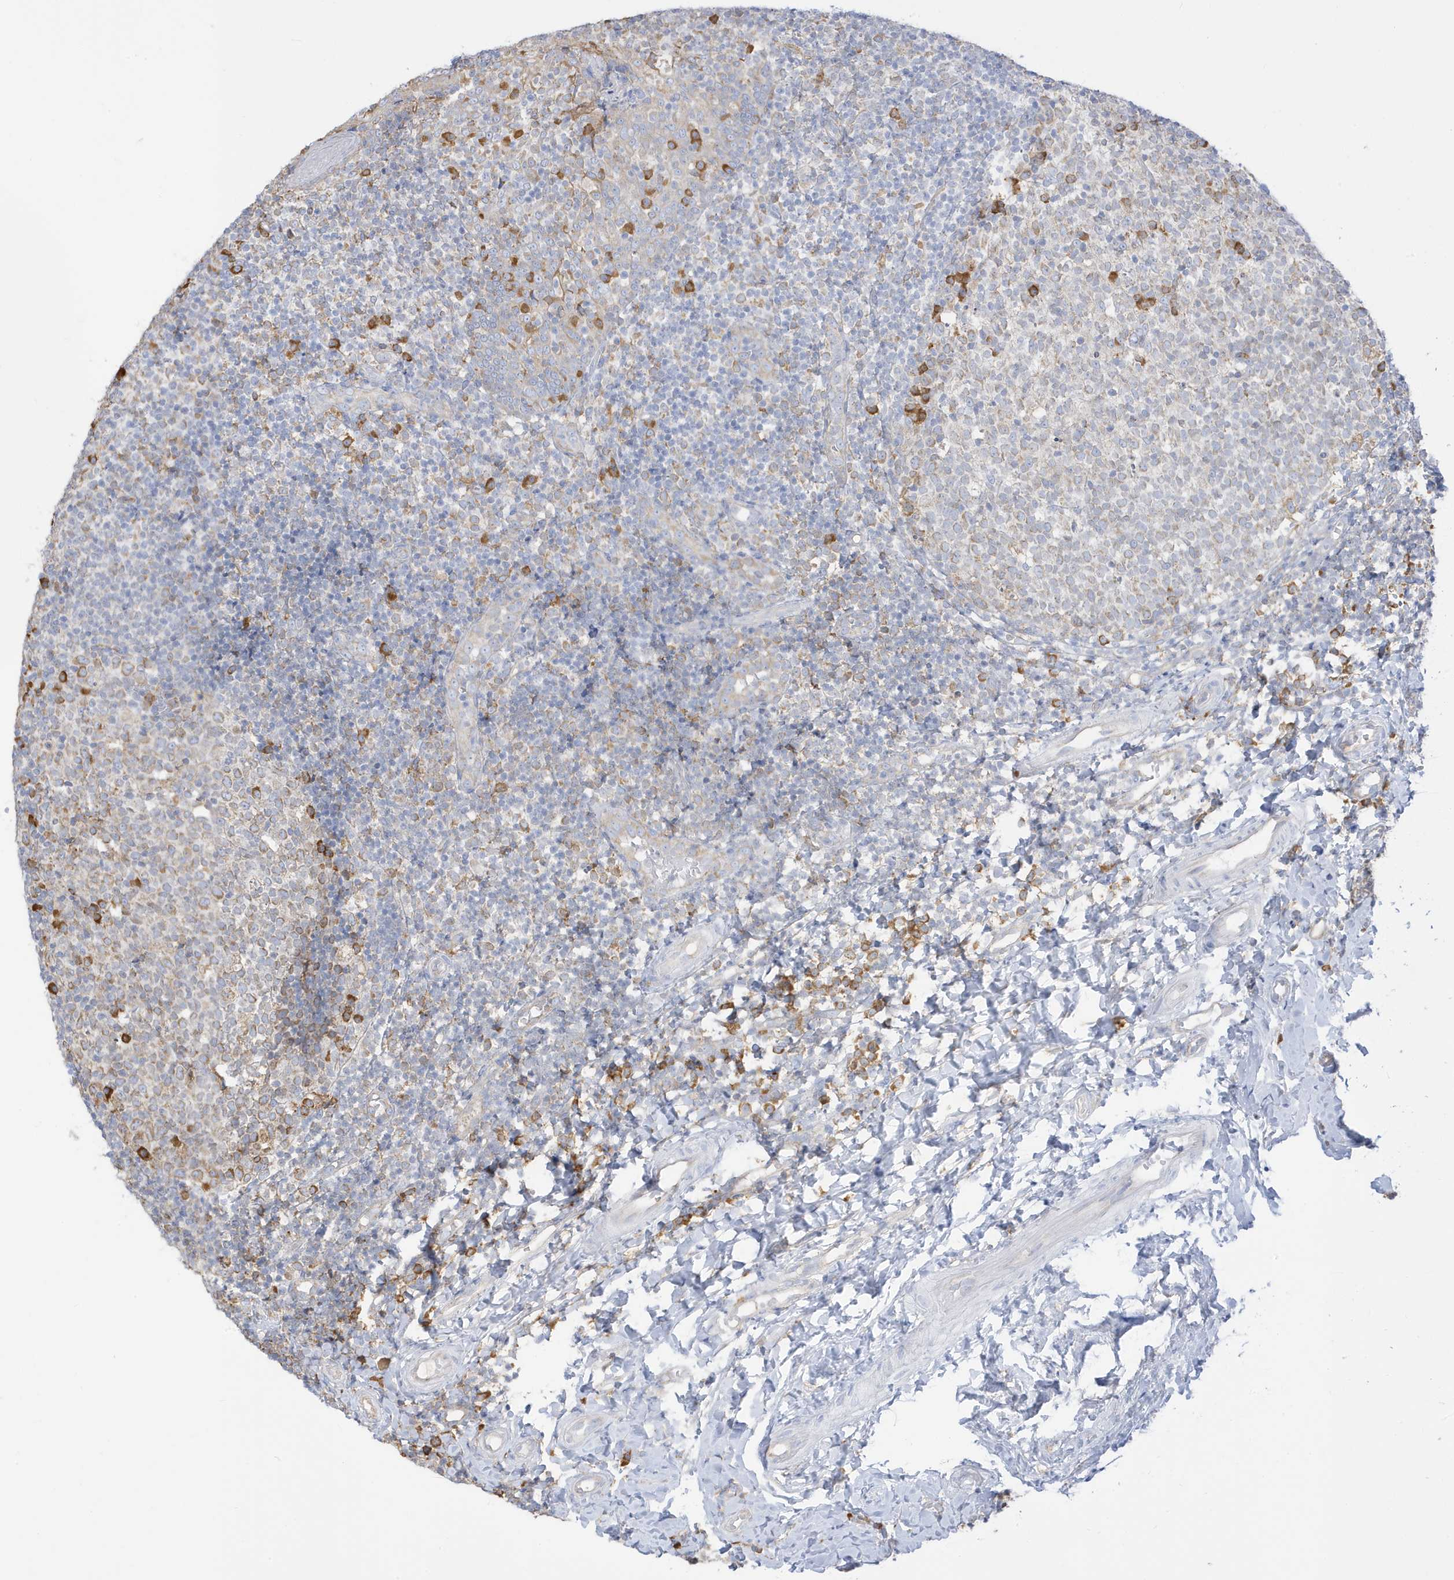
{"staining": {"intensity": "strong", "quantity": "<25%", "location": "cytoplasmic/membranous"}, "tissue": "tonsil", "cell_type": "Germinal center cells", "image_type": "normal", "snomed": [{"axis": "morphology", "description": "Normal tissue, NOS"}, {"axis": "topography", "description": "Tonsil"}], "caption": "The immunohistochemical stain shows strong cytoplasmic/membranous expression in germinal center cells of normal tonsil.", "gene": "PDIA6", "patient": {"sex": "female", "age": 19}}